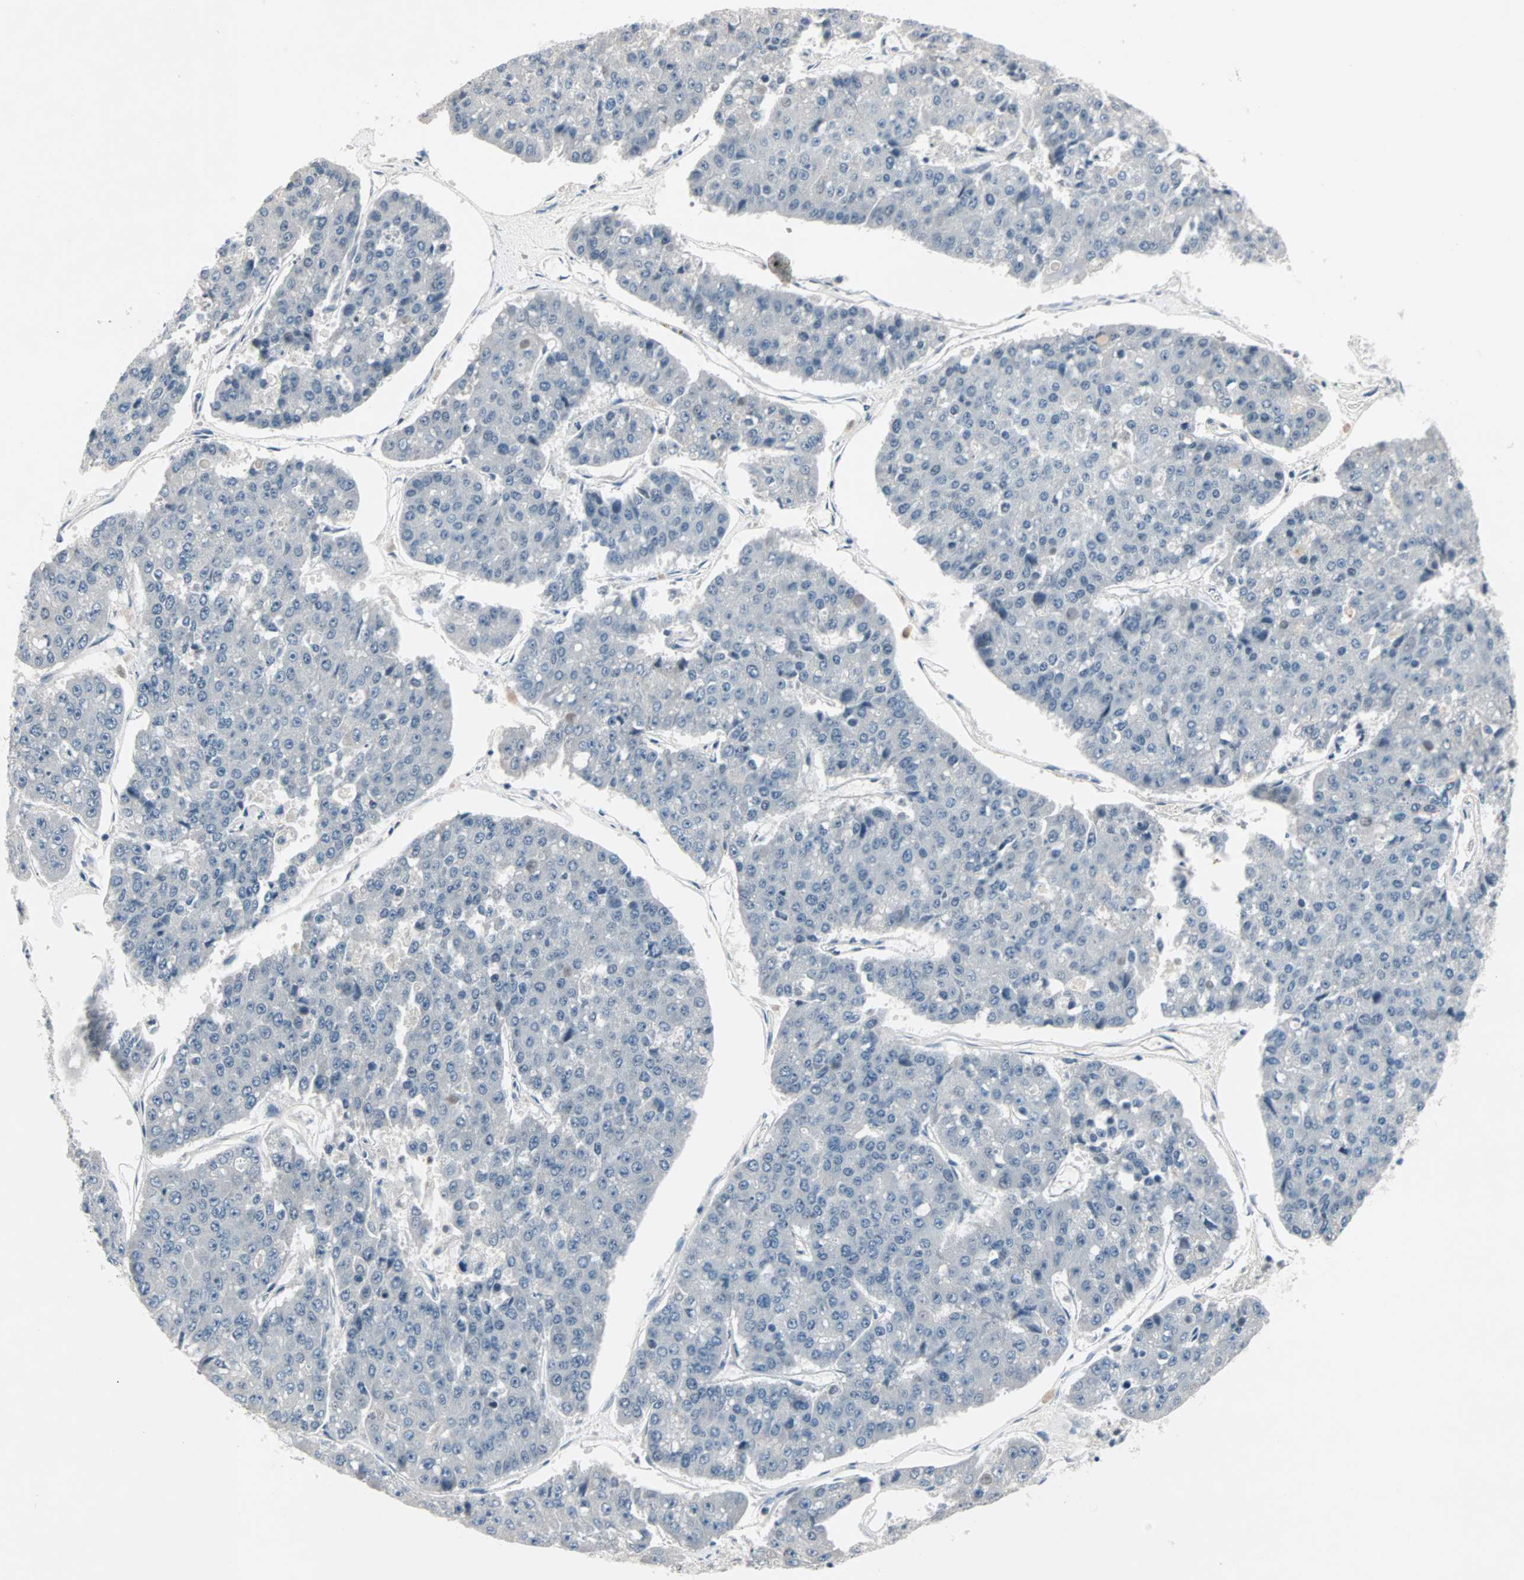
{"staining": {"intensity": "negative", "quantity": "none", "location": "none"}, "tissue": "pancreatic cancer", "cell_type": "Tumor cells", "image_type": "cancer", "snomed": [{"axis": "morphology", "description": "Adenocarcinoma, NOS"}, {"axis": "topography", "description": "Pancreas"}], "caption": "IHC histopathology image of human adenocarcinoma (pancreatic) stained for a protein (brown), which demonstrates no expression in tumor cells.", "gene": "CCNE2", "patient": {"sex": "male", "age": 50}}